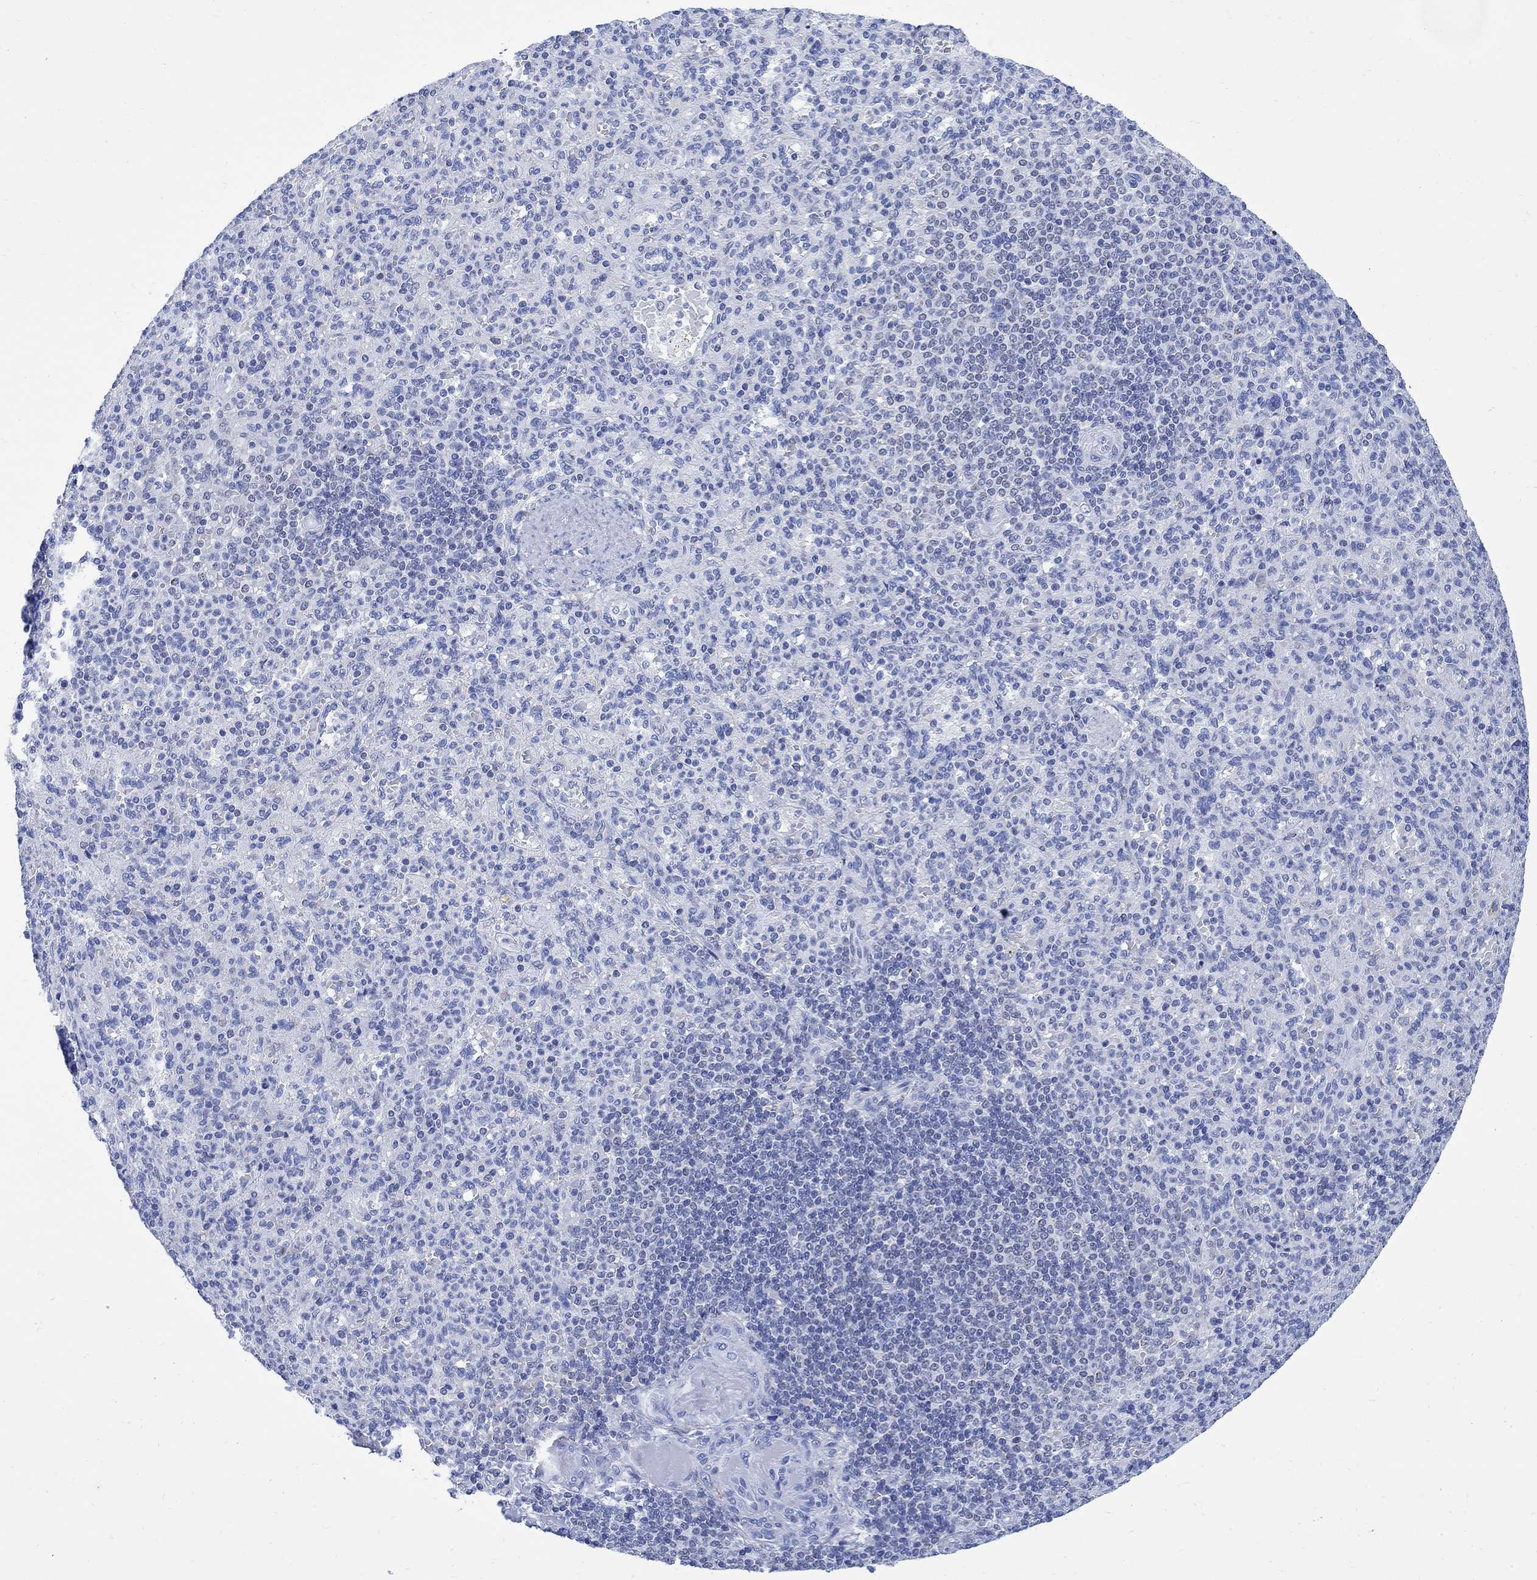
{"staining": {"intensity": "negative", "quantity": "none", "location": "none"}, "tissue": "spleen", "cell_type": "Cells in red pulp", "image_type": "normal", "snomed": [{"axis": "morphology", "description": "Normal tissue, NOS"}, {"axis": "topography", "description": "Spleen"}], "caption": "A high-resolution photomicrograph shows IHC staining of unremarkable spleen, which shows no significant staining in cells in red pulp.", "gene": "CPLX1", "patient": {"sex": "female", "age": 74}}